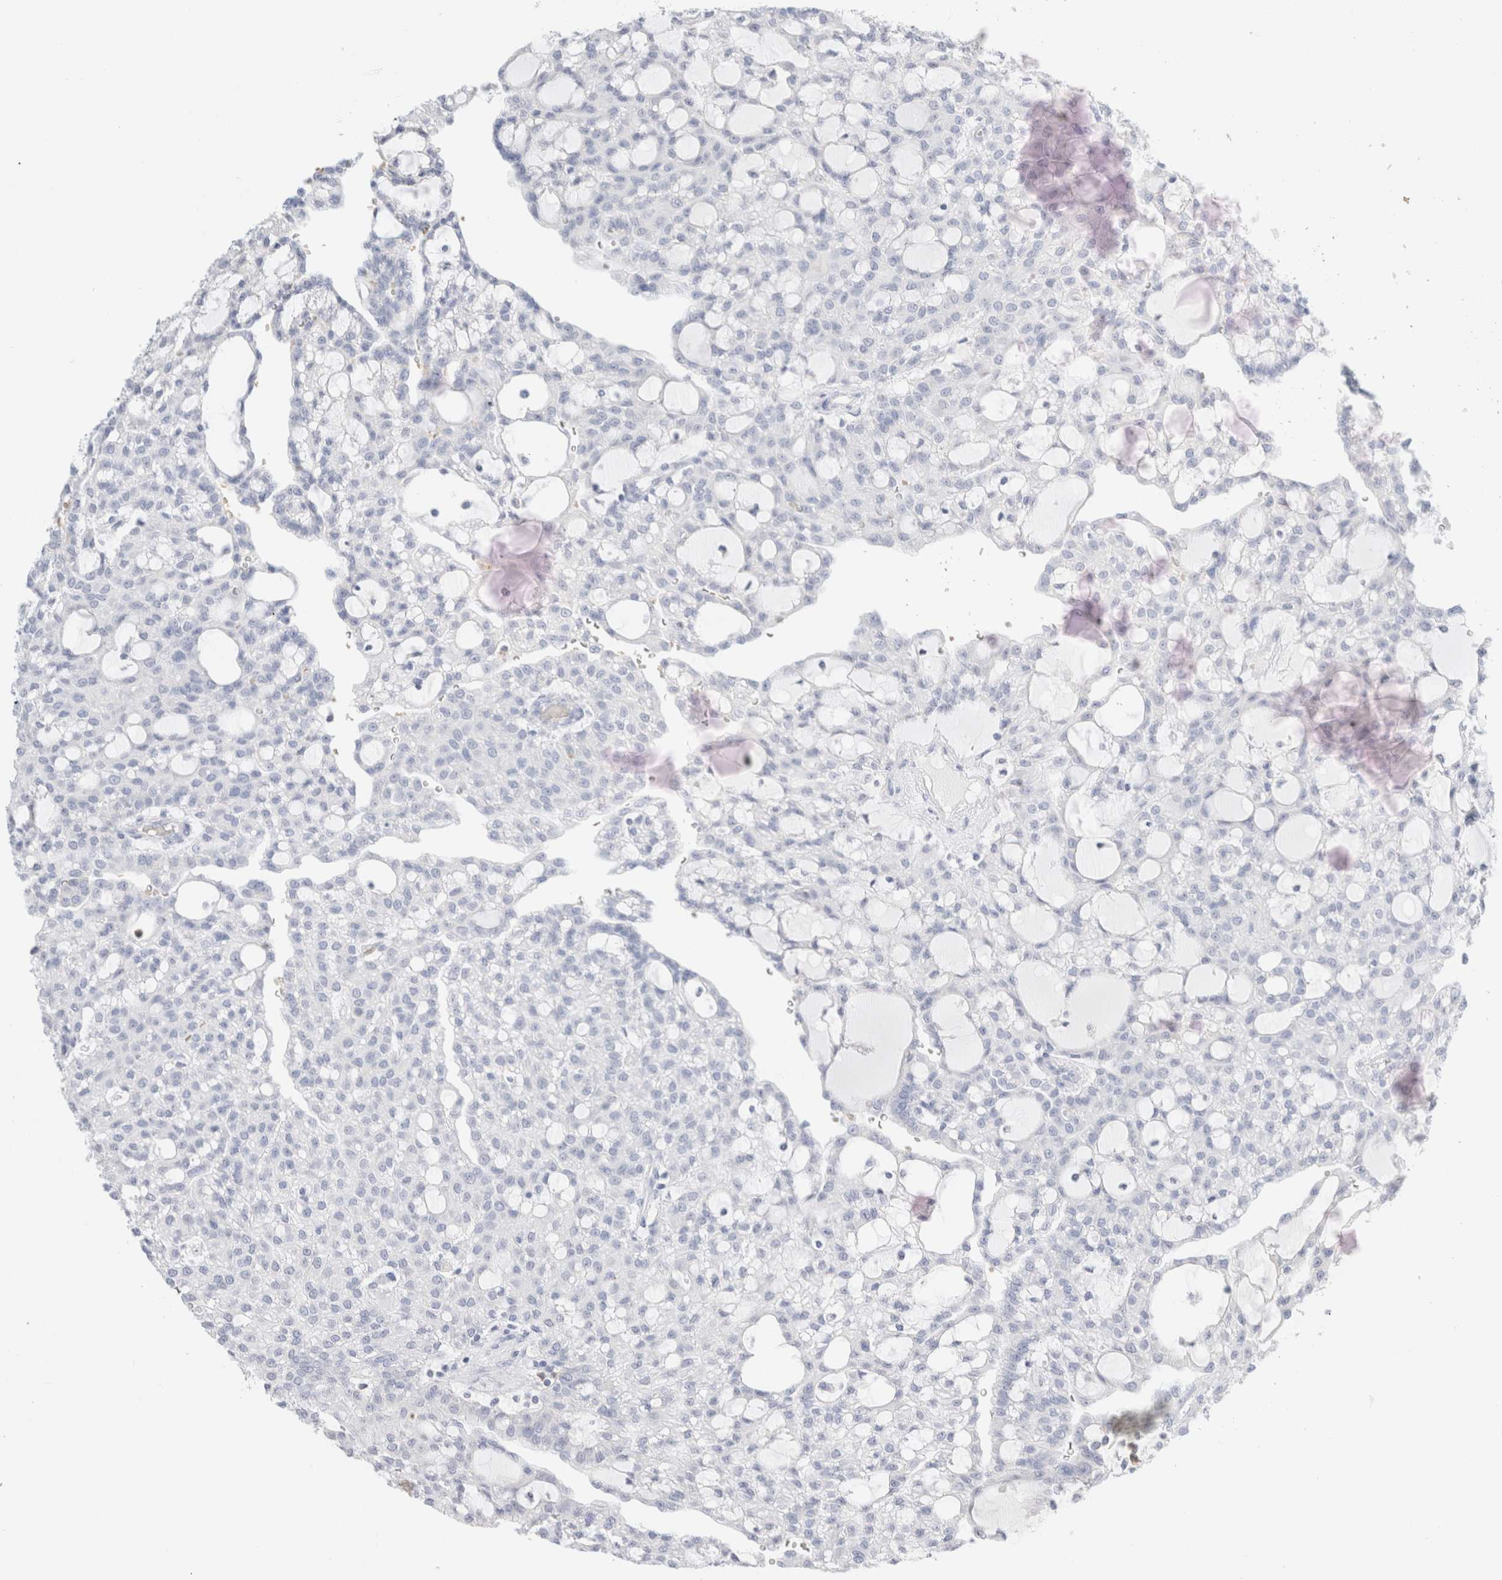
{"staining": {"intensity": "negative", "quantity": "none", "location": "none"}, "tissue": "renal cancer", "cell_type": "Tumor cells", "image_type": "cancer", "snomed": [{"axis": "morphology", "description": "Adenocarcinoma, NOS"}, {"axis": "topography", "description": "Kidney"}], "caption": "Human adenocarcinoma (renal) stained for a protein using immunohistochemistry (IHC) reveals no expression in tumor cells.", "gene": "ARG1", "patient": {"sex": "male", "age": 63}}